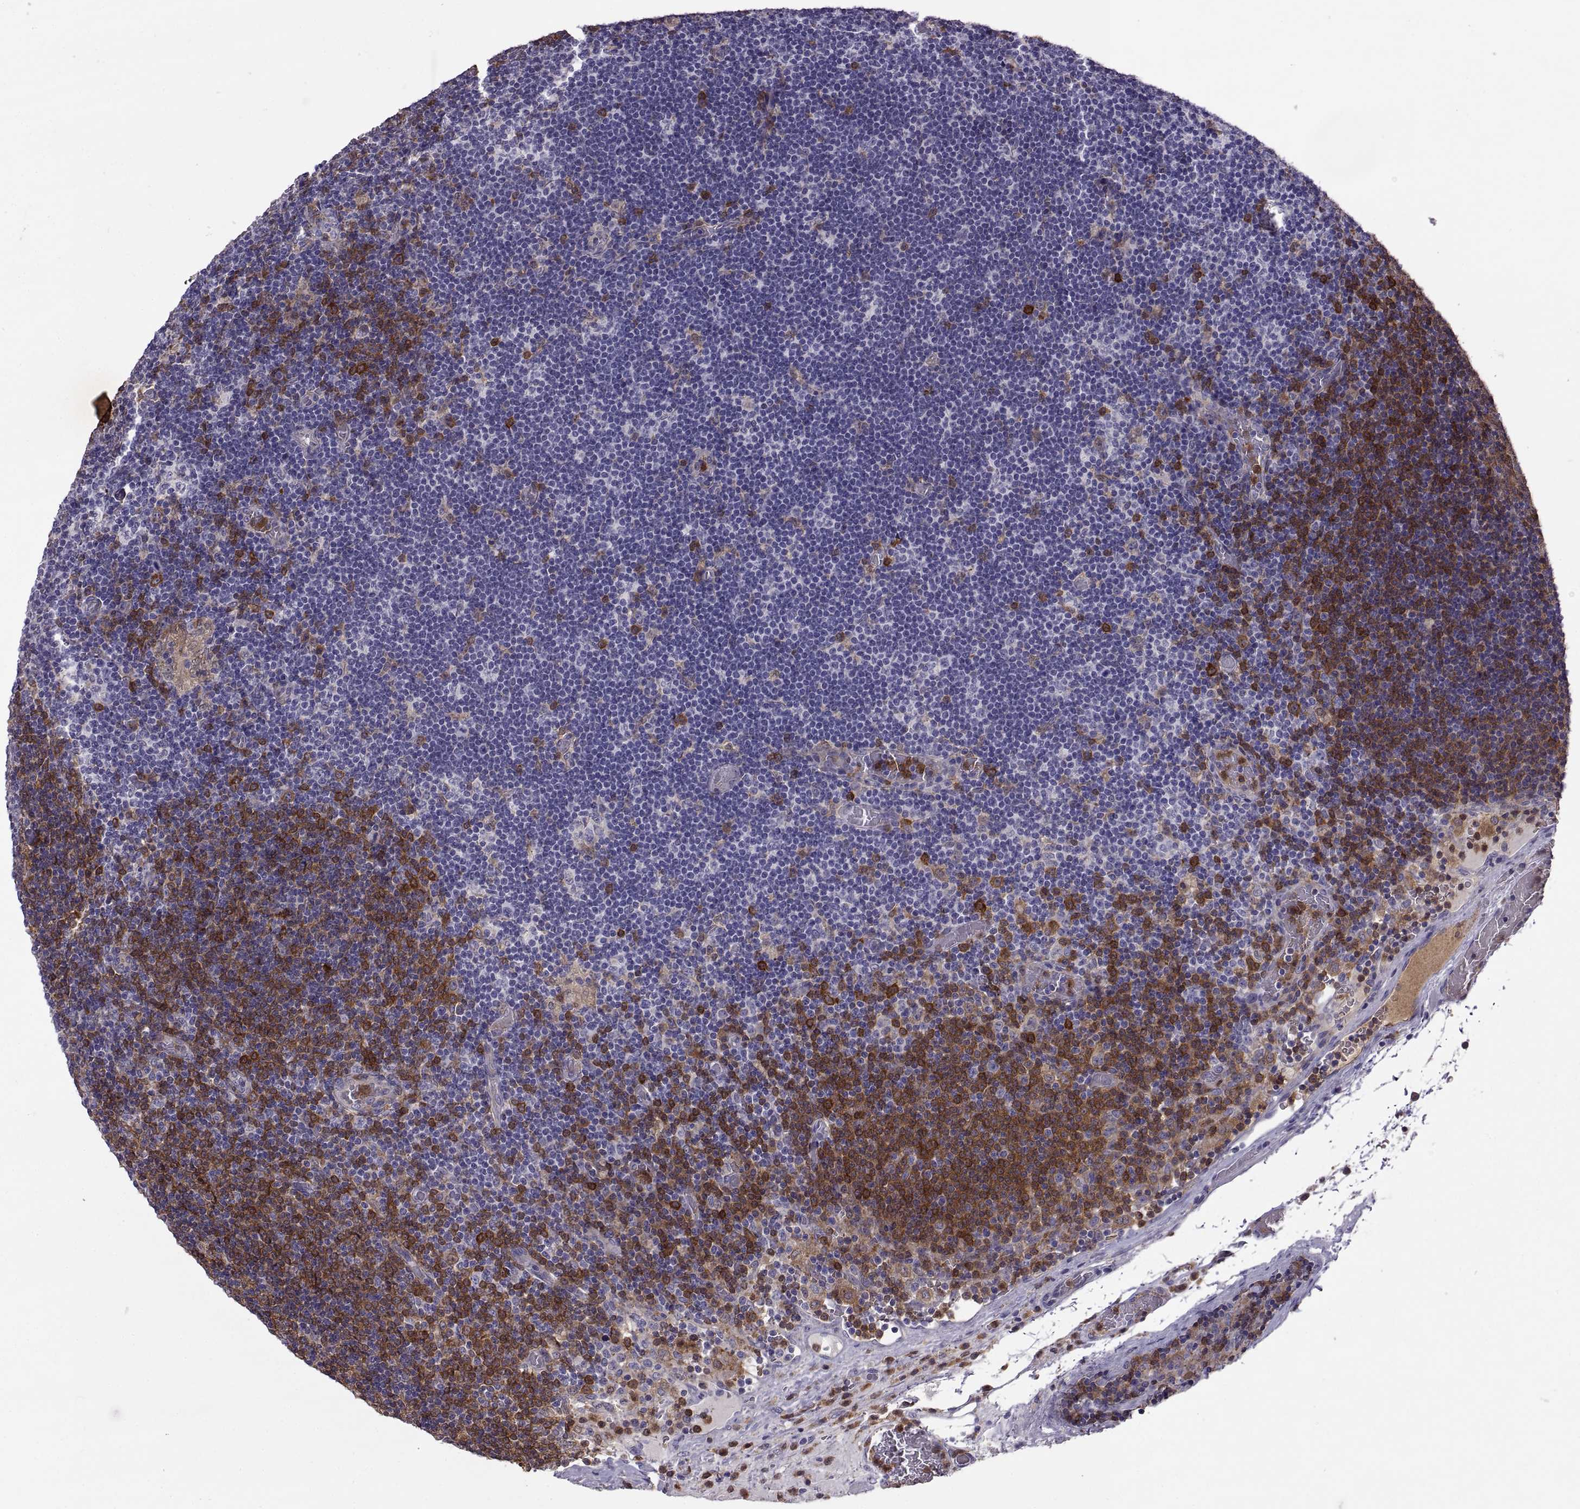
{"staining": {"intensity": "strong", "quantity": ">75%", "location": "cytoplasmic/membranous"}, "tissue": "lymph node", "cell_type": "Germinal center cells", "image_type": "normal", "snomed": [{"axis": "morphology", "description": "Normal tissue, NOS"}, {"axis": "topography", "description": "Lymph node"}], "caption": "DAB immunohistochemical staining of normal human lymph node demonstrates strong cytoplasmic/membranous protein positivity in approximately >75% of germinal center cells.", "gene": "DOK3", "patient": {"sex": "male", "age": 63}}